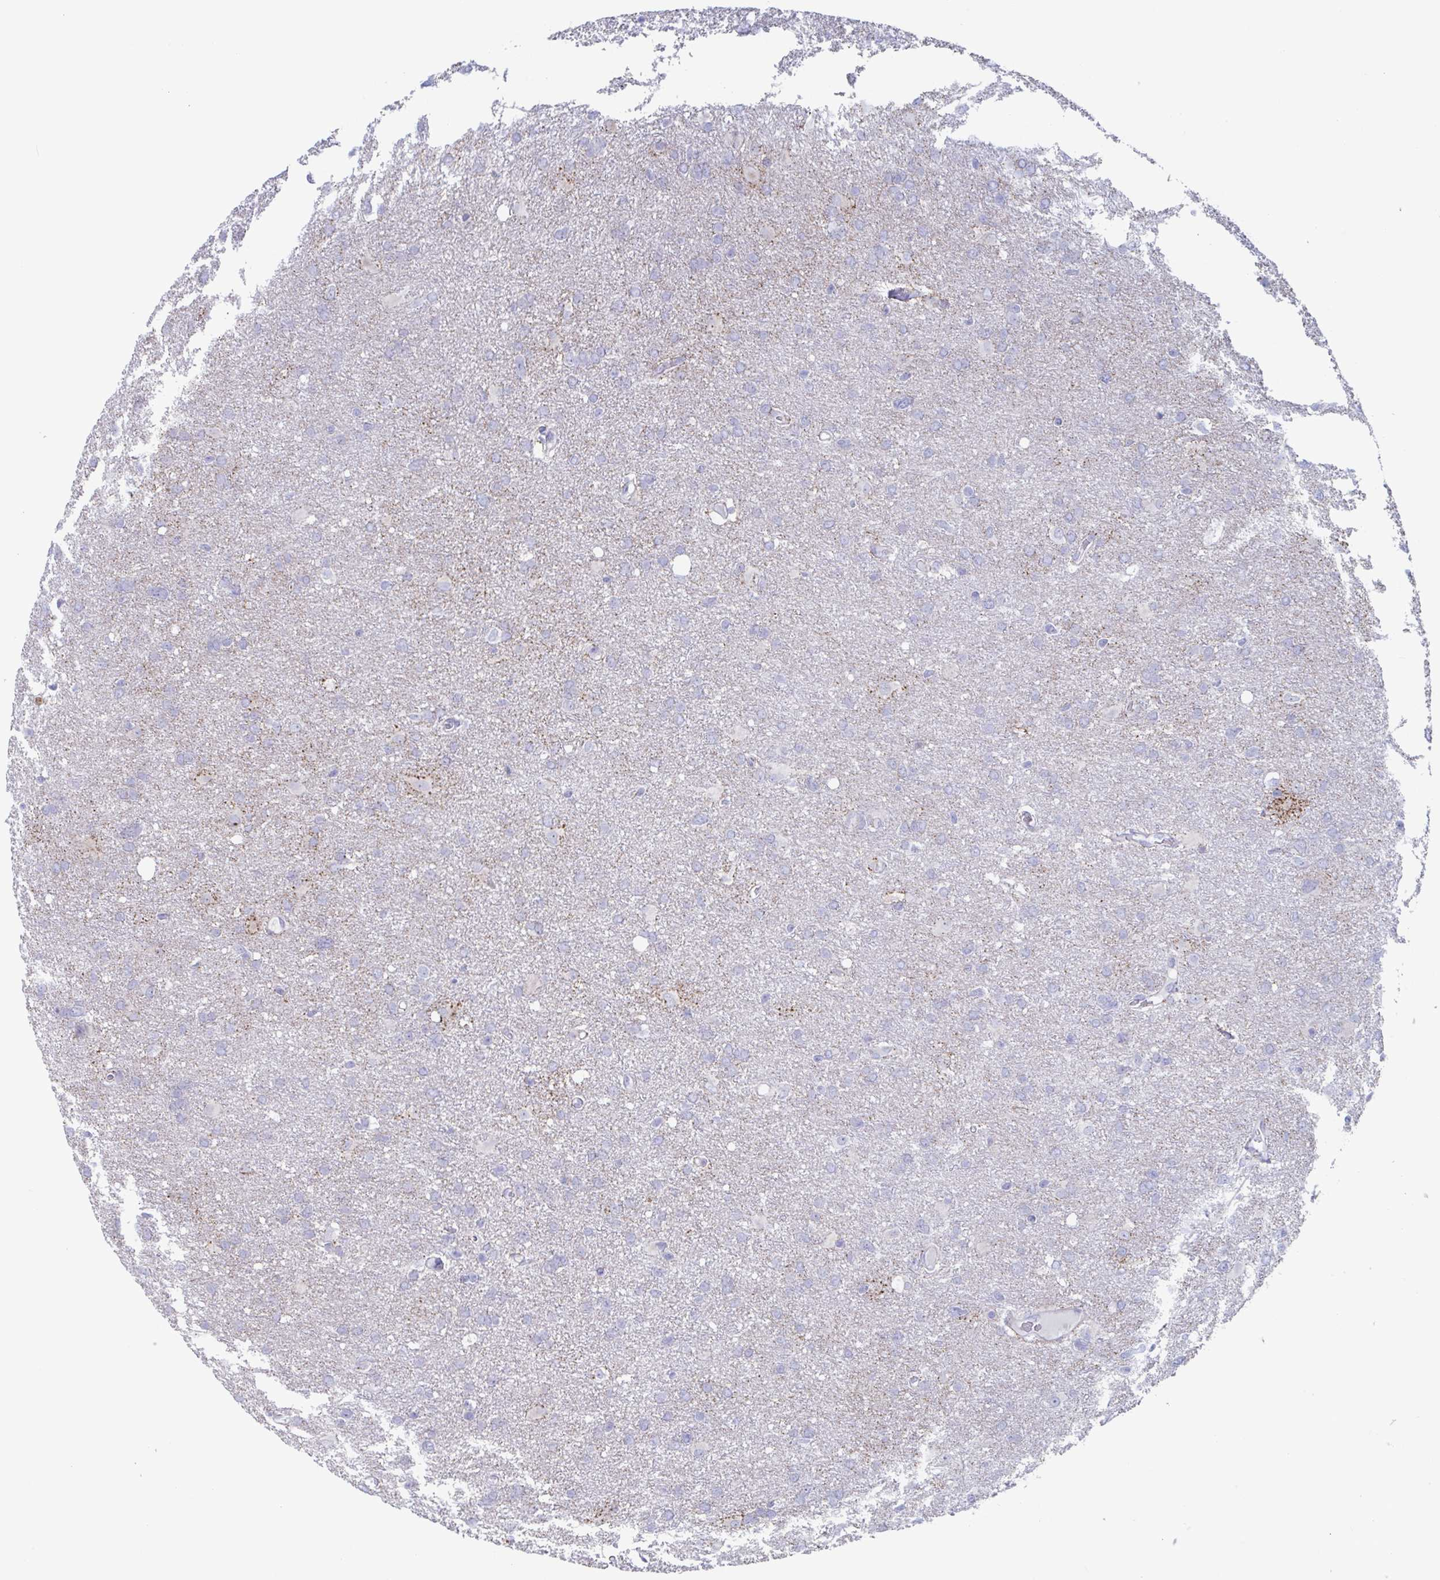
{"staining": {"intensity": "negative", "quantity": "none", "location": "none"}, "tissue": "glioma", "cell_type": "Tumor cells", "image_type": "cancer", "snomed": [{"axis": "morphology", "description": "Glioma, malignant, High grade"}, {"axis": "topography", "description": "Brain"}], "caption": "Protein analysis of malignant glioma (high-grade) displays no significant expression in tumor cells.", "gene": "CYP4F11", "patient": {"sex": "male", "age": 53}}